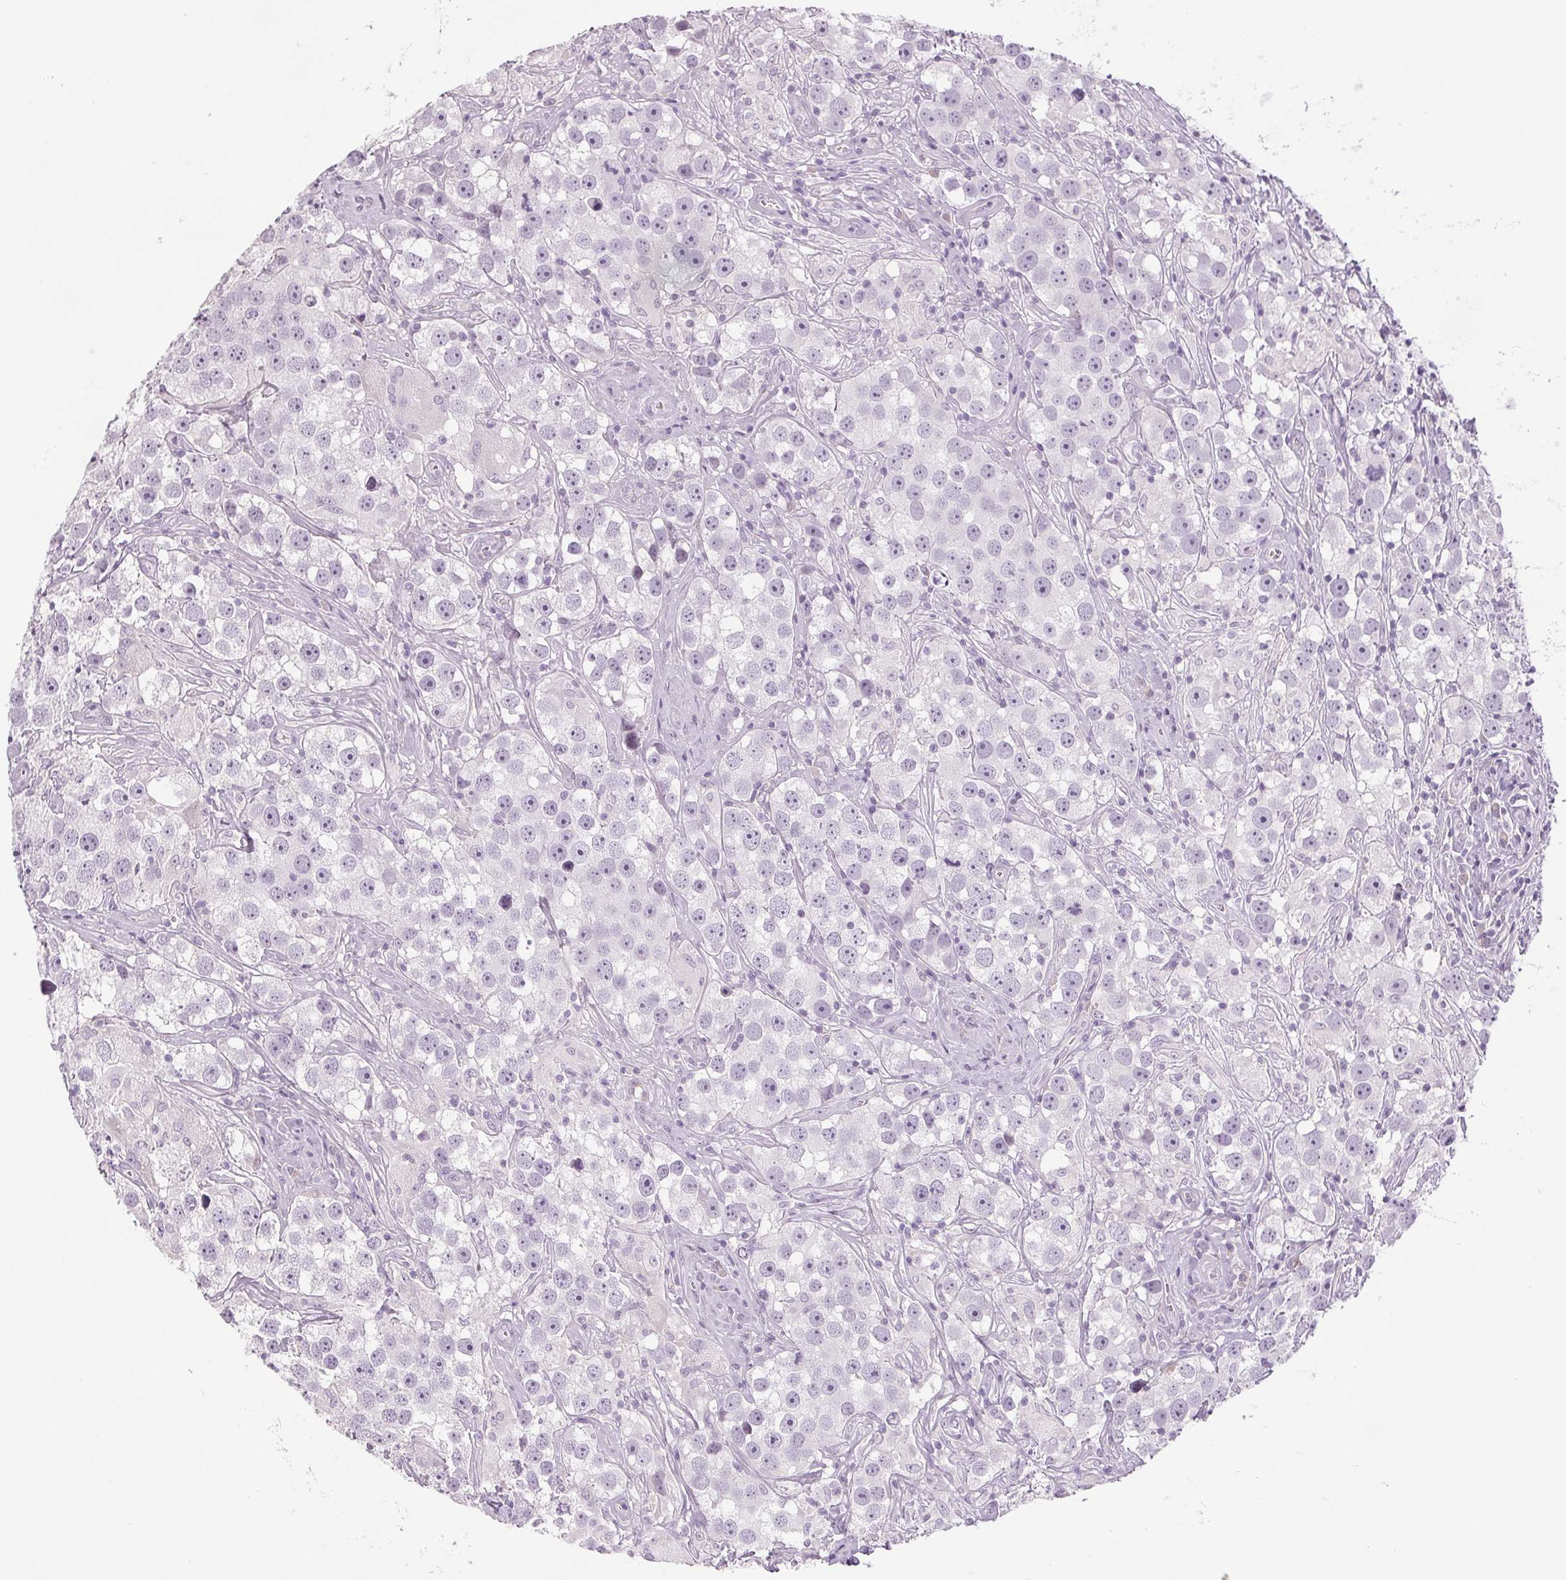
{"staining": {"intensity": "negative", "quantity": "none", "location": "none"}, "tissue": "testis cancer", "cell_type": "Tumor cells", "image_type": "cancer", "snomed": [{"axis": "morphology", "description": "Seminoma, NOS"}, {"axis": "topography", "description": "Testis"}], "caption": "DAB immunohistochemical staining of human seminoma (testis) demonstrates no significant expression in tumor cells. Nuclei are stained in blue.", "gene": "DNAJC6", "patient": {"sex": "male", "age": 49}}